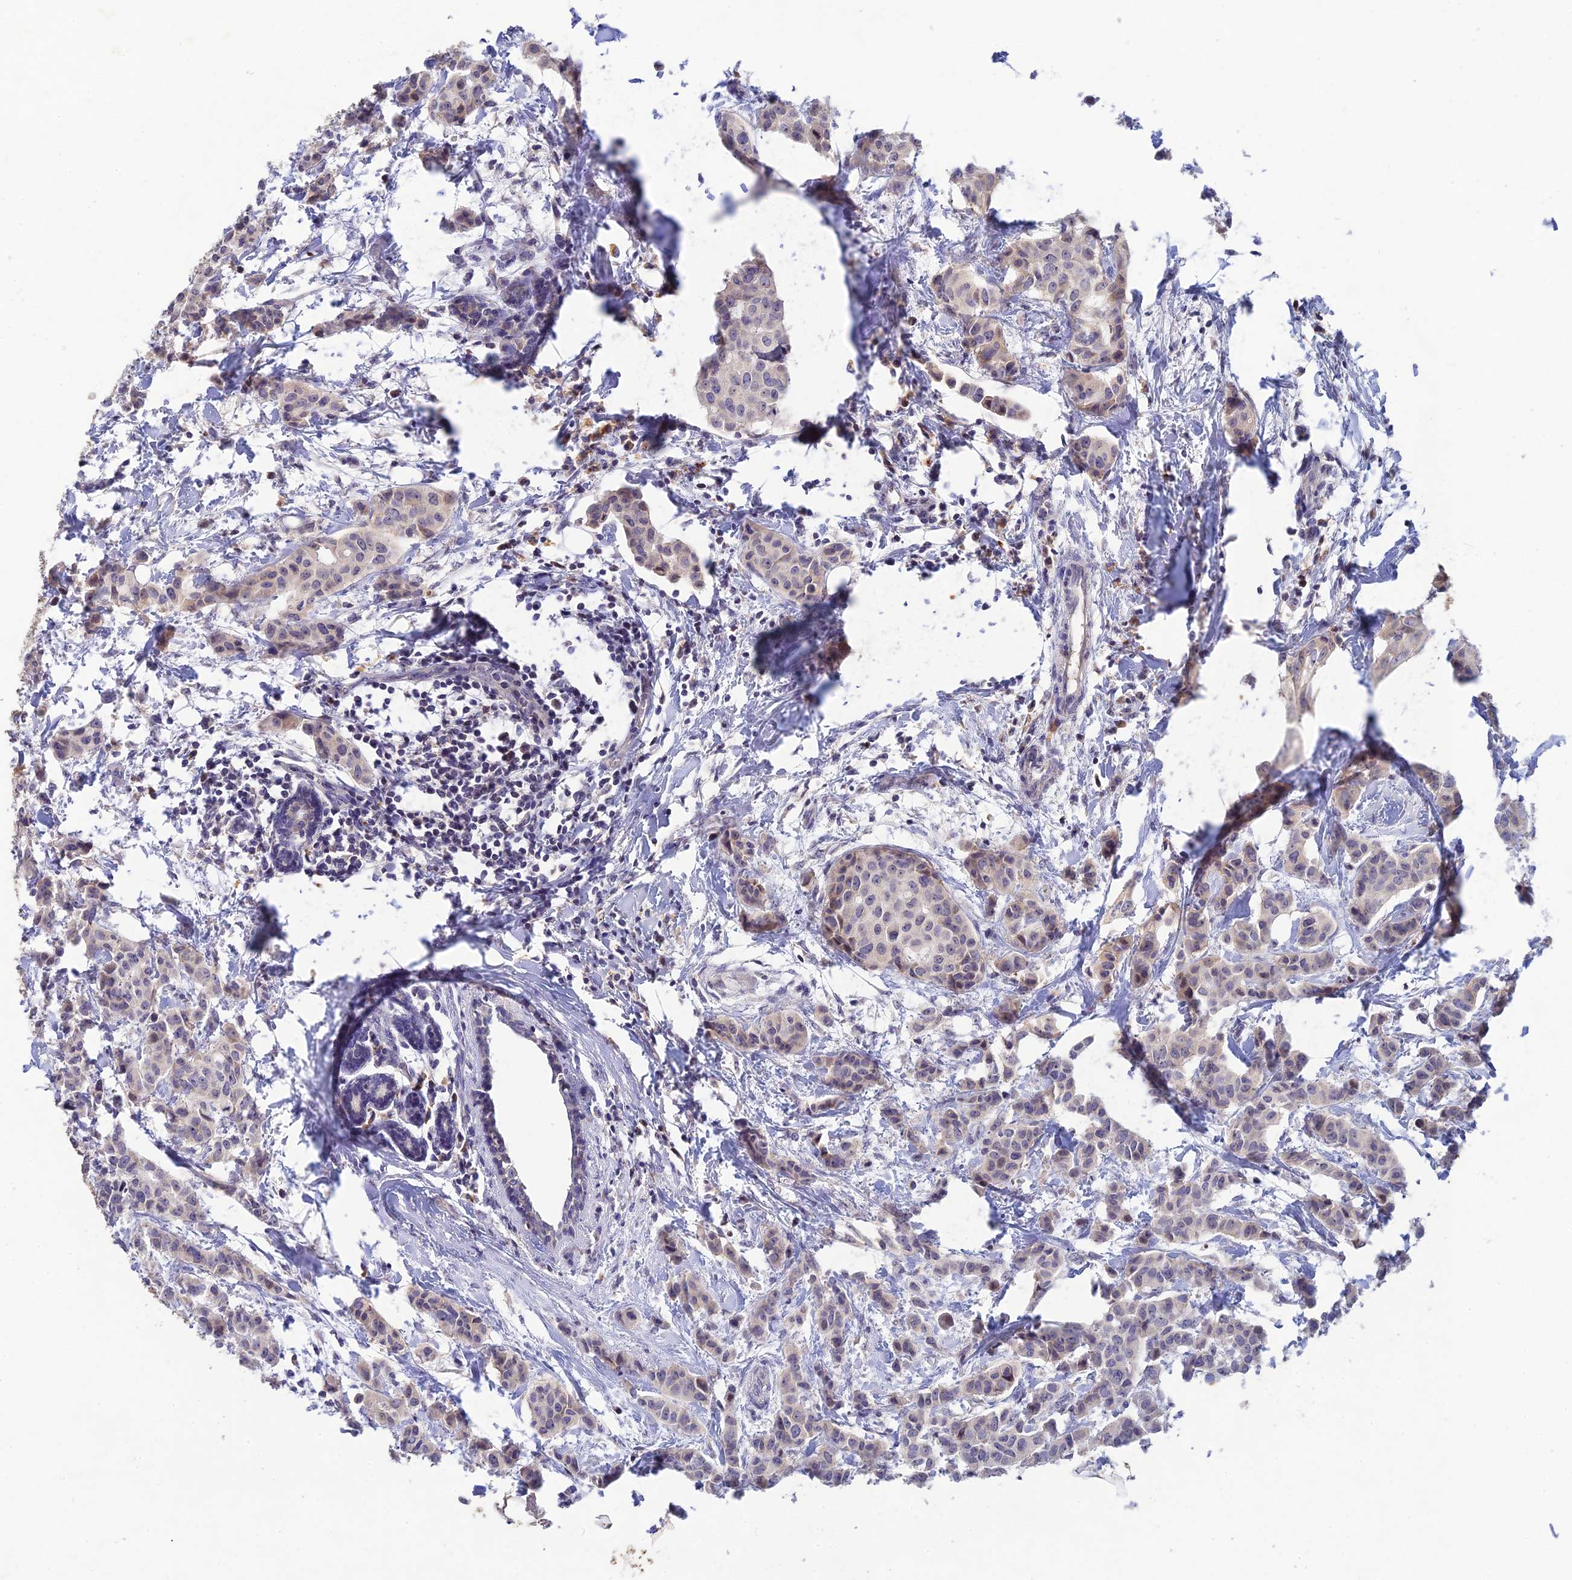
{"staining": {"intensity": "weak", "quantity": "<25%", "location": "cytoplasmic/membranous"}, "tissue": "breast cancer", "cell_type": "Tumor cells", "image_type": "cancer", "snomed": [{"axis": "morphology", "description": "Duct carcinoma"}, {"axis": "topography", "description": "Breast"}], "caption": "This is a image of IHC staining of breast intraductal carcinoma, which shows no positivity in tumor cells. (Brightfield microscopy of DAB IHC at high magnification).", "gene": "CHST5", "patient": {"sex": "female", "age": 40}}